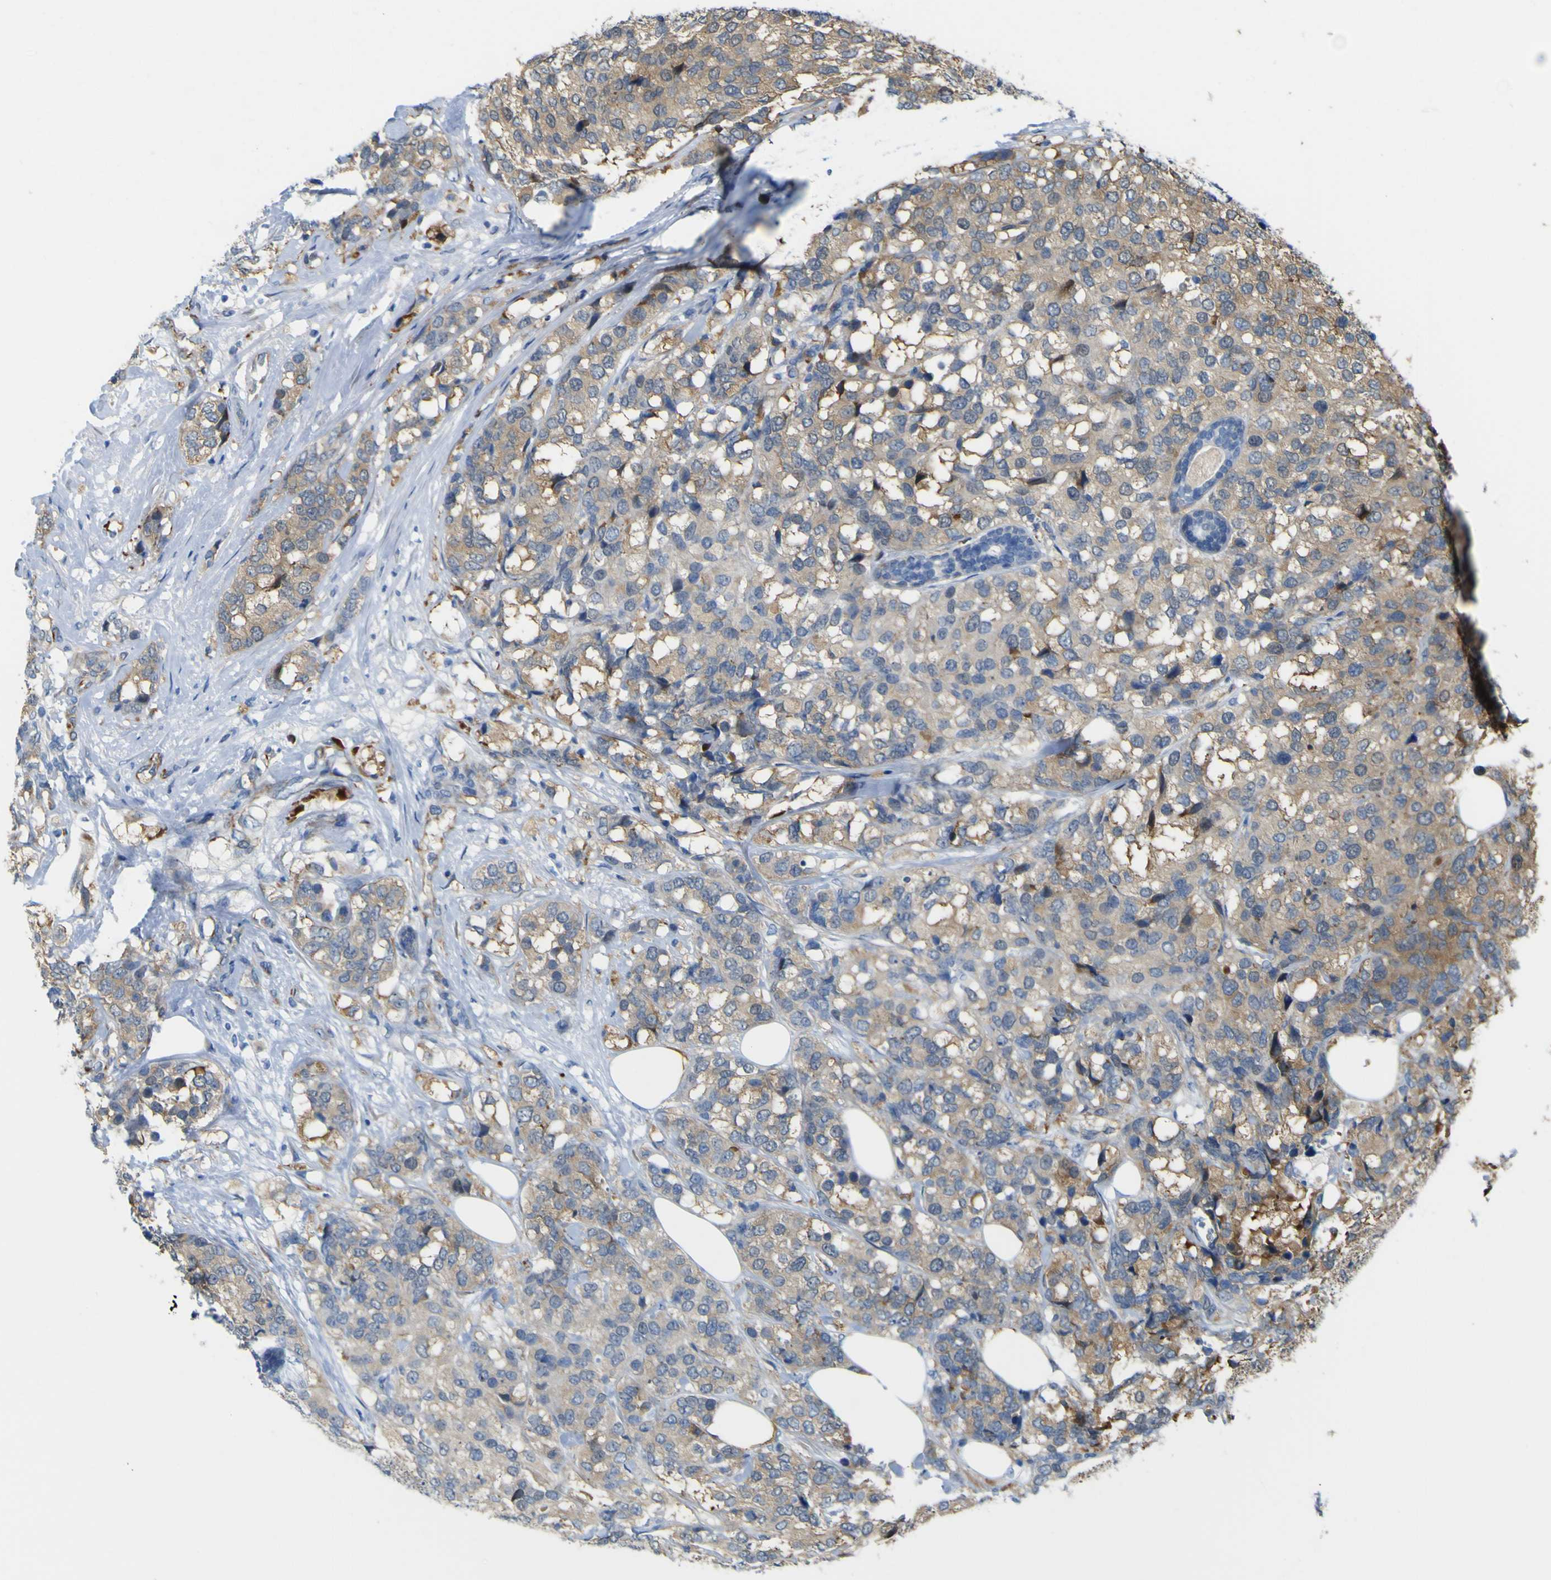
{"staining": {"intensity": "weak", "quantity": ">75%", "location": "cytoplasmic/membranous"}, "tissue": "breast cancer", "cell_type": "Tumor cells", "image_type": "cancer", "snomed": [{"axis": "morphology", "description": "Lobular carcinoma"}, {"axis": "topography", "description": "Breast"}], "caption": "Immunohistochemistry (IHC) micrograph of neoplastic tissue: human breast cancer (lobular carcinoma) stained using immunohistochemistry exhibits low levels of weak protein expression localized specifically in the cytoplasmic/membranous of tumor cells, appearing as a cytoplasmic/membranous brown color.", "gene": "JPH1", "patient": {"sex": "female", "age": 59}}